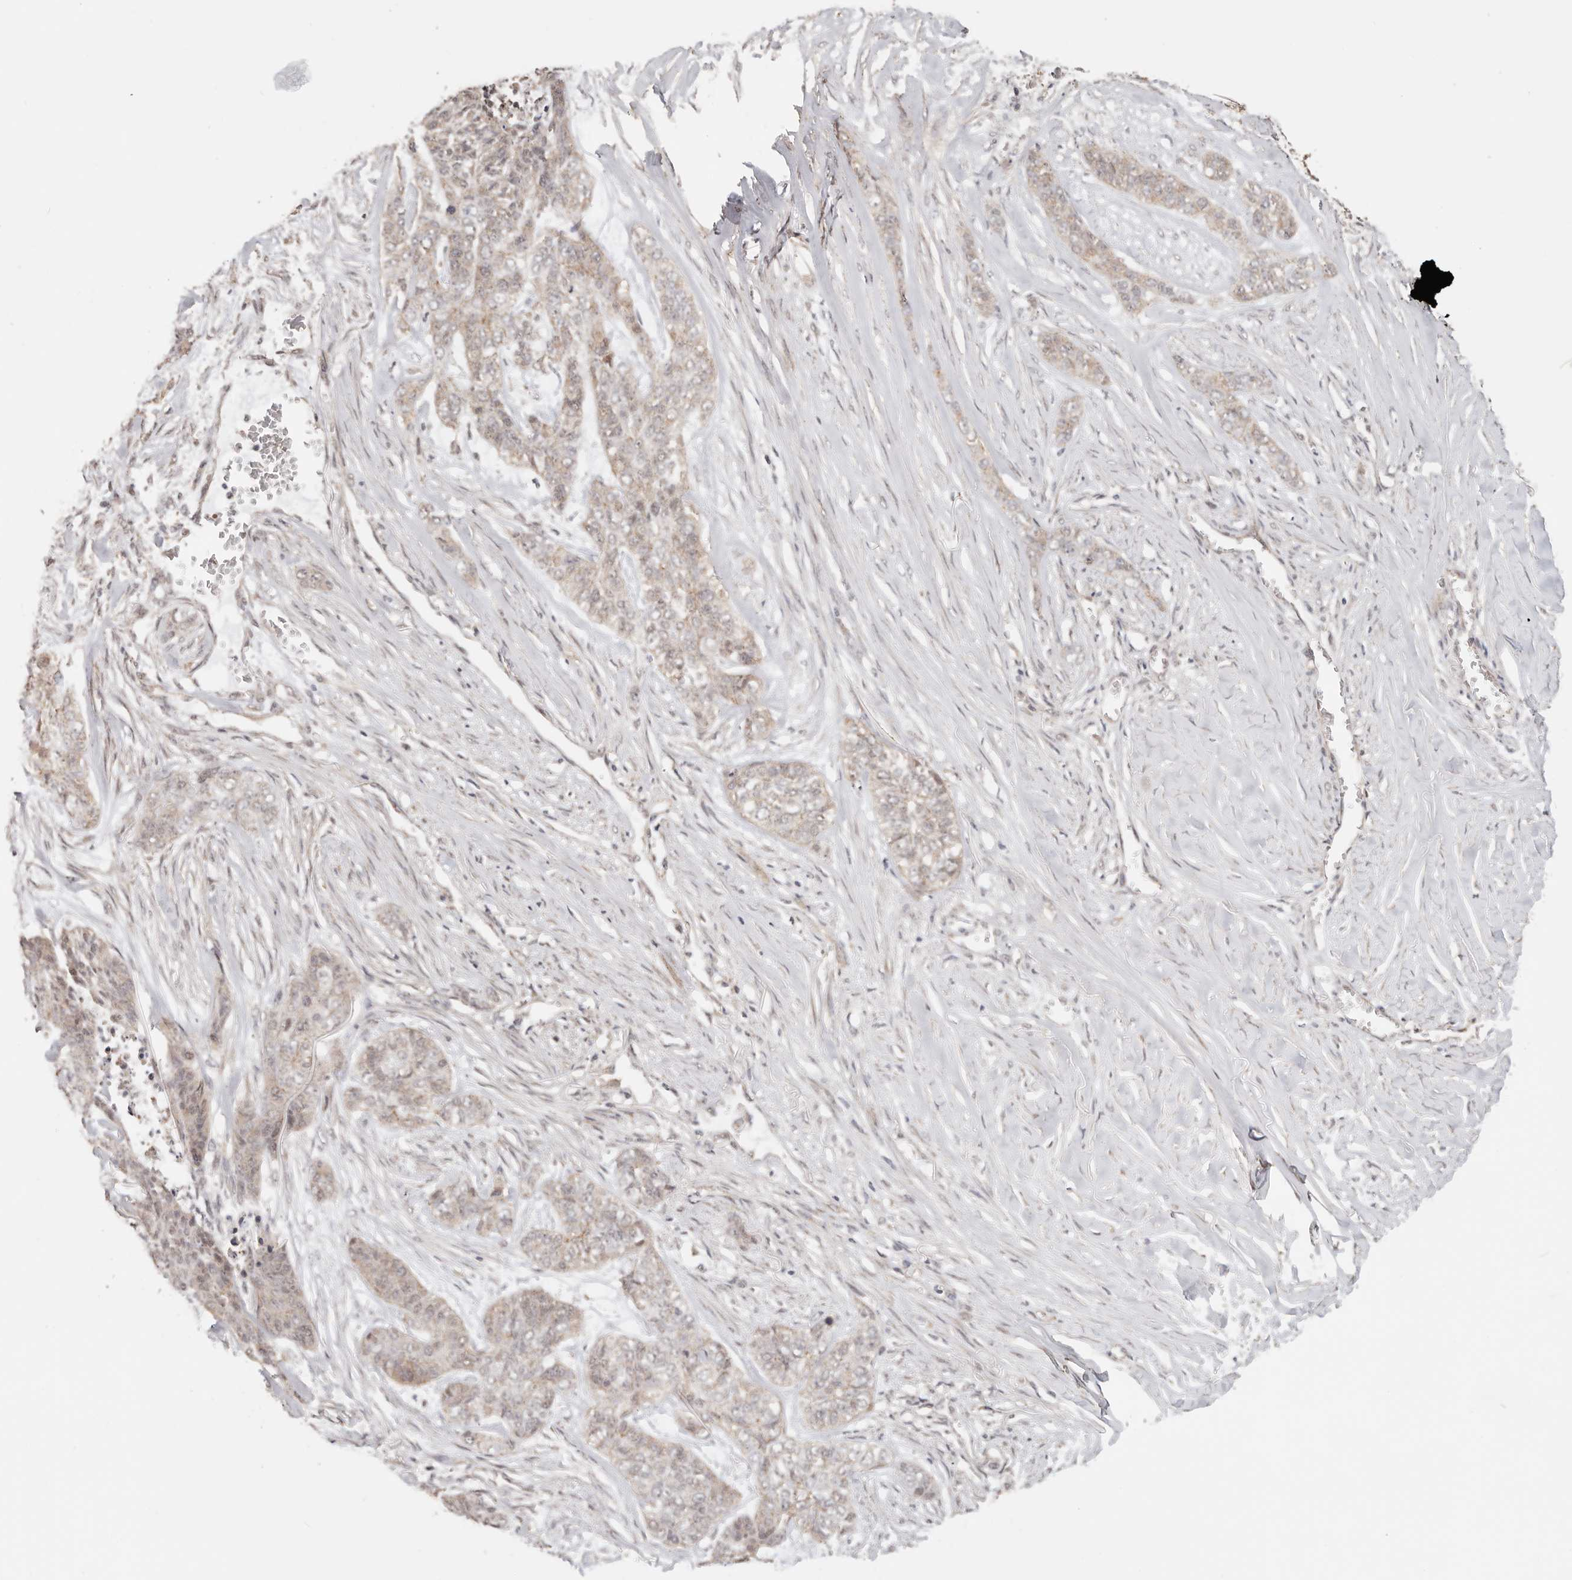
{"staining": {"intensity": "weak", "quantity": "<25%", "location": "cytoplasmic/membranous"}, "tissue": "skin cancer", "cell_type": "Tumor cells", "image_type": "cancer", "snomed": [{"axis": "morphology", "description": "Basal cell carcinoma"}, {"axis": "topography", "description": "Skin"}], "caption": "The histopathology image displays no significant expression in tumor cells of skin basal cell carcinoma. The staining was performed using DAB to visualize the protein expression in brown, while the nuclei were stained in blue with hematoxylin (Magnification: 20x).", "gene": "AFDN", "patient": {"sex": "female", "age": 64}}